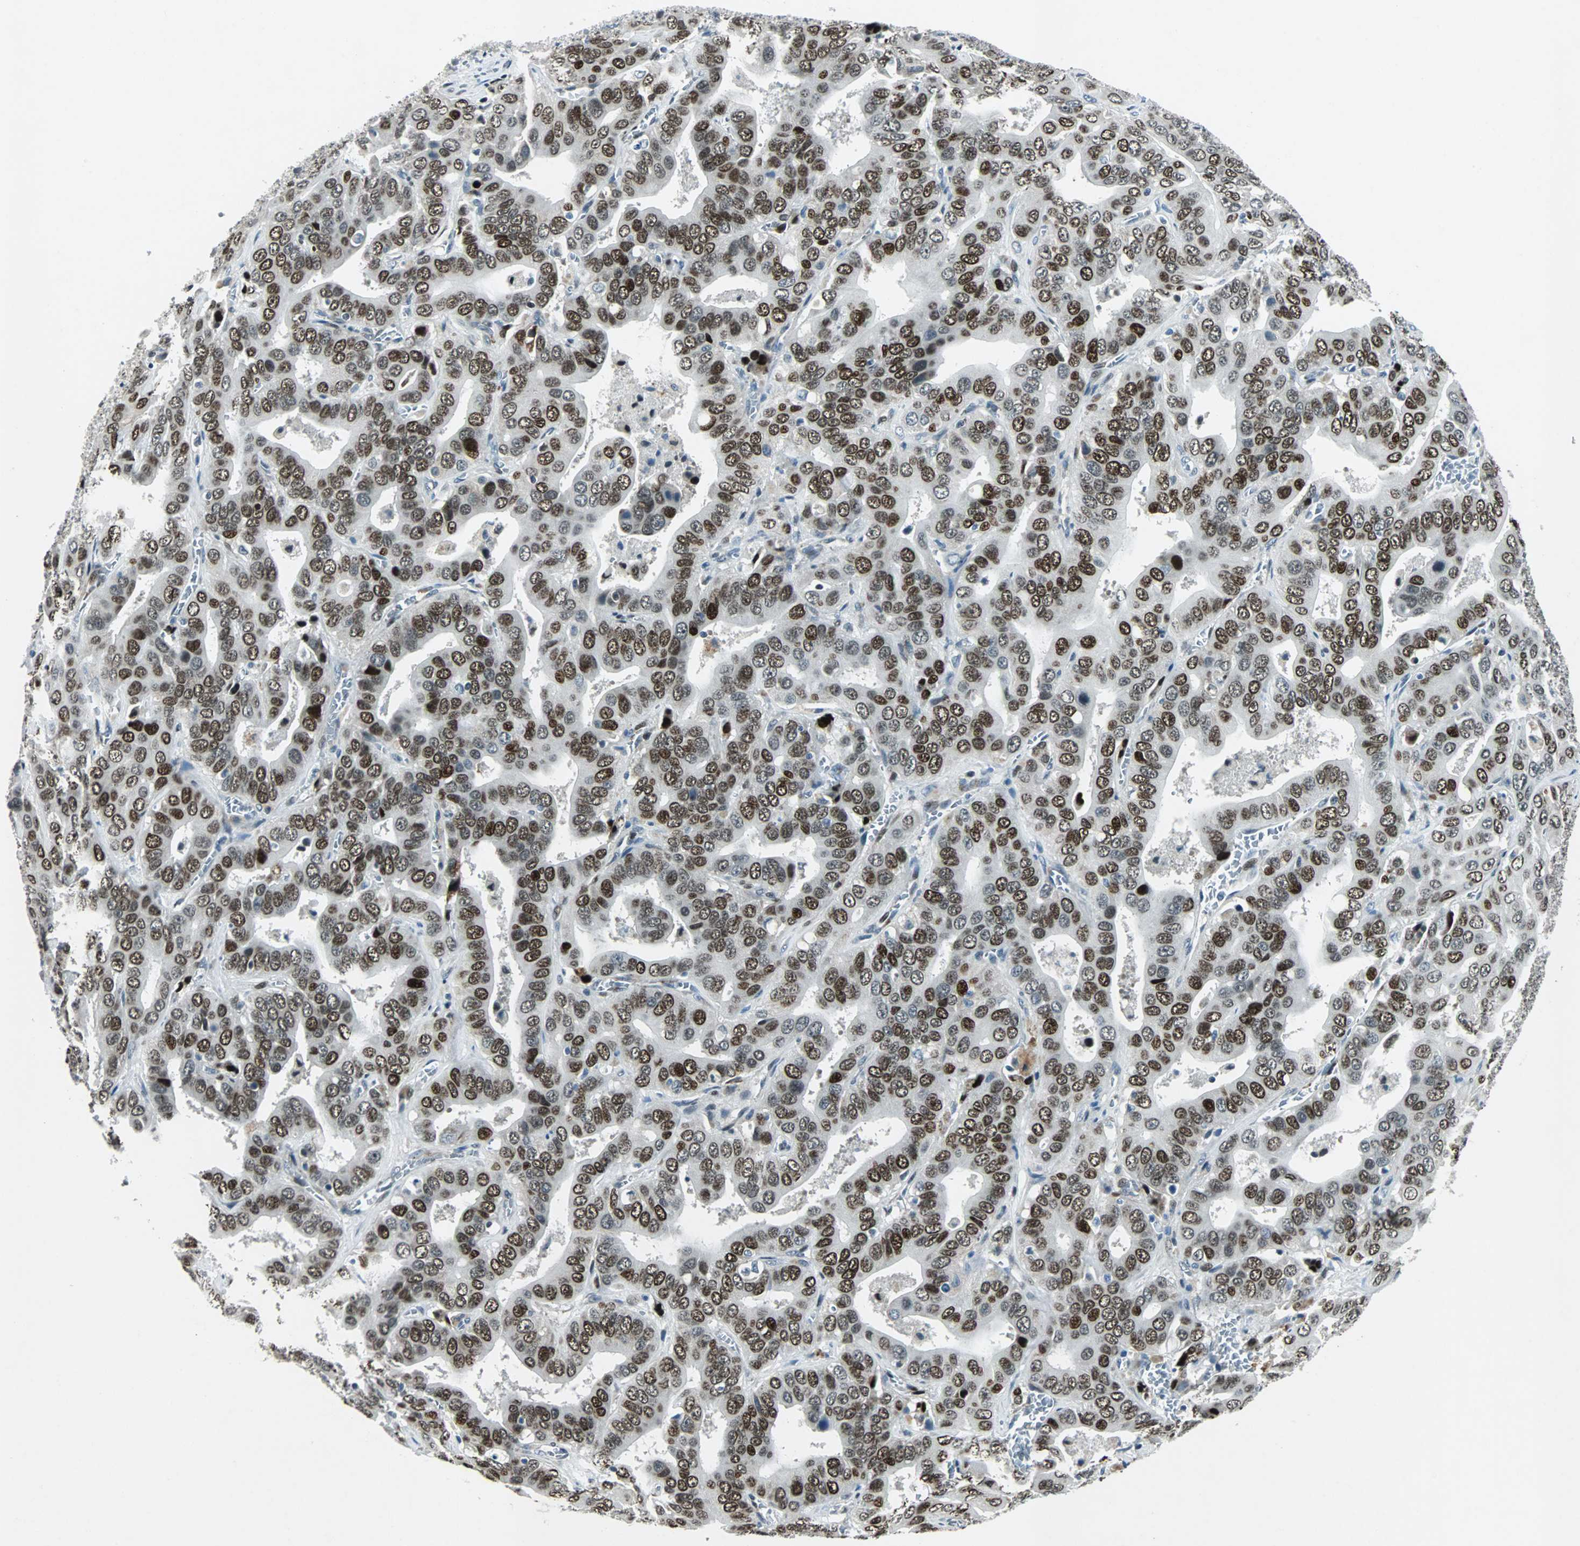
{"staining": {"intensity": "strong", "quantity": ">75%", "location": "nuclear"}, "tissue": "liver cancer", "cell_type": "Tumor cells", "image_type": "cancer", "snomed": [{"axis": "morphology", "description": "Cholangiocarcinoma"}, {"axis": "topography", "description": "Liver"}], "caption": "Liver cholangiocarcinoma stained for a protein (brown) reveals strong nuclear positive expression in about >75% of tumor cells.", "gene": "AJUBA", "patient": {"sex": "female", "age": 52}}